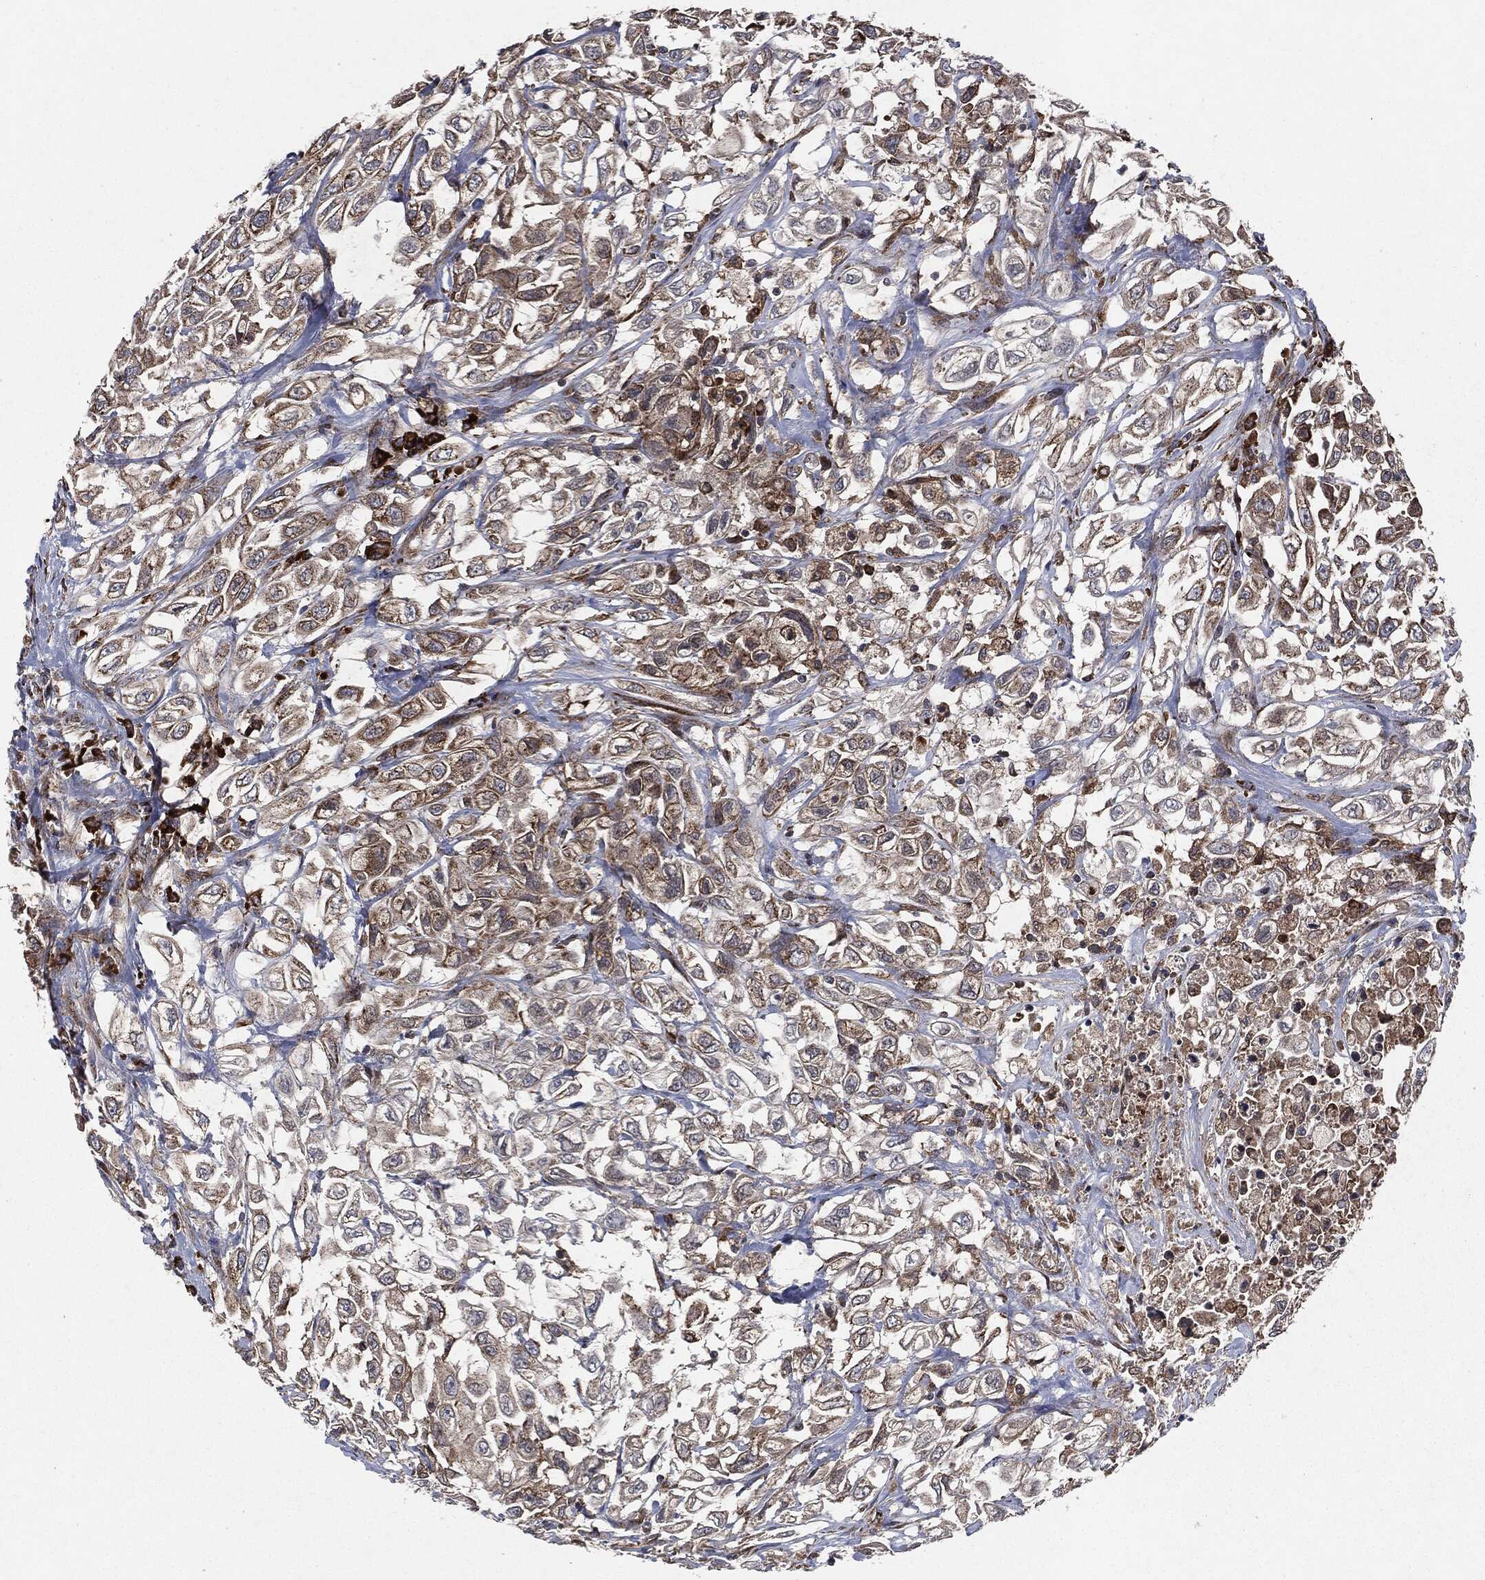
{"staining": {"intensity": "moderate", "quantity": "<25%", "location": "cytoplasmic/membranous"}, "tissue": "urothelial cancer", "cell_type": "Tumor cells", "image_type": "cancer", "snomed": [{"axis": "morphology", "description": "Urothelial carcinoma, High grade"}, {"axis": "topography", "description": "Urinary bladder"}], "caption": "Moderate cytoplasmic/membranous staining for a protein is appreciated in about <25% of tumor cells of urothelial cancer using immunohistochemistry (IHC).", "gene": "RAF1", "patient": {"sex": "female", "age": 56}}